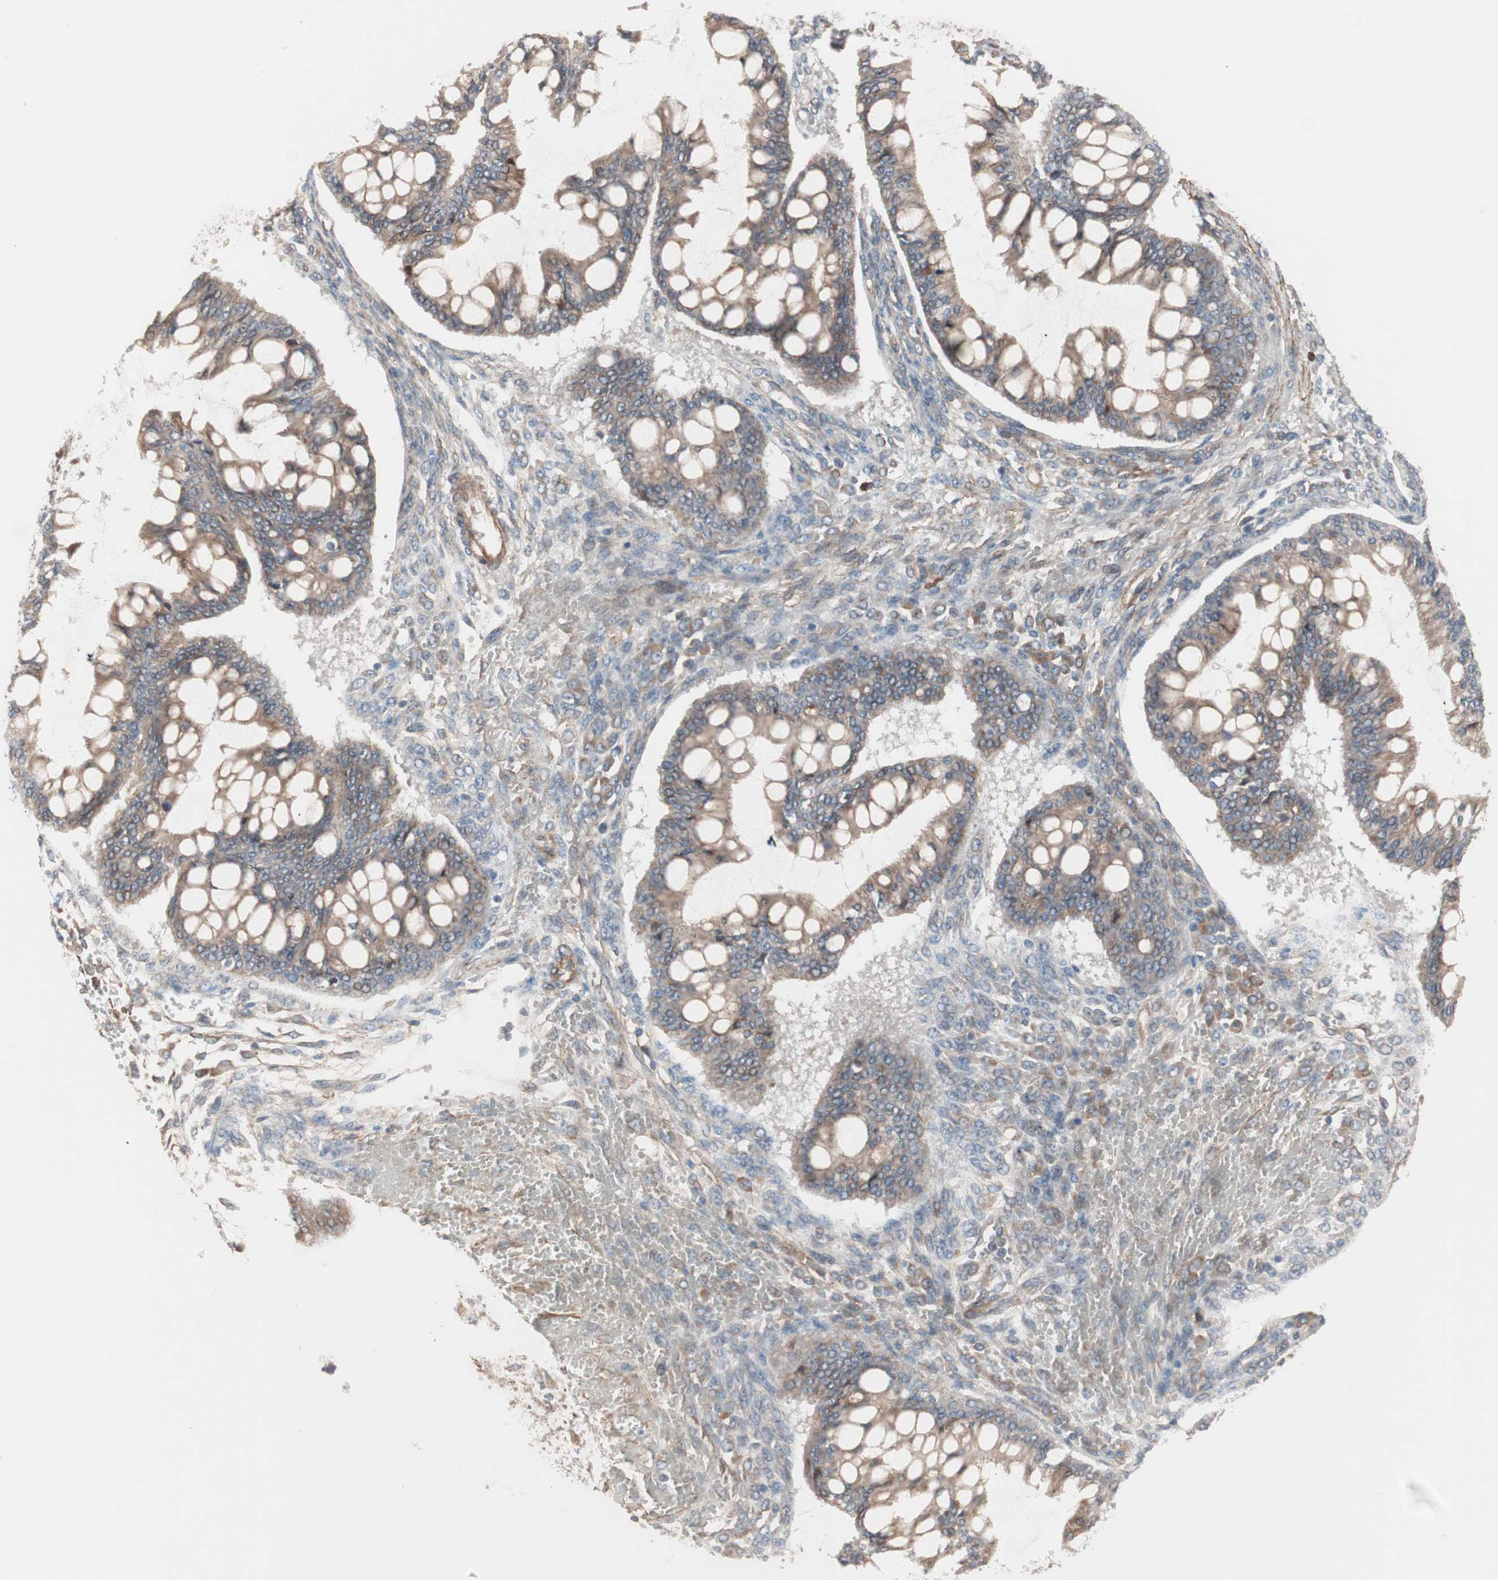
{"staining": {"intensity": "moderate", "quantity": ">75%", "location": "cytoplasmic/membranous"}, "tissue": "ovarian cancer", "cell_type": "Tumor cells", "image_type": "cancer", "snomed": [{"axis": "morphology", "description": "Cystadenocarcinoma, mucinous, NOS"}, {"axis": "topography", "description": "Ovary"}], "caption": "A photomicrograph of human ovarian cancer (mucinous cystadenocarcinoma) stained for a protein displays moderate cytoplasmic/membranous brown staining in tumor cells.", "gene": "ALG5", "patient": {"sex": "female", "age": 73}}